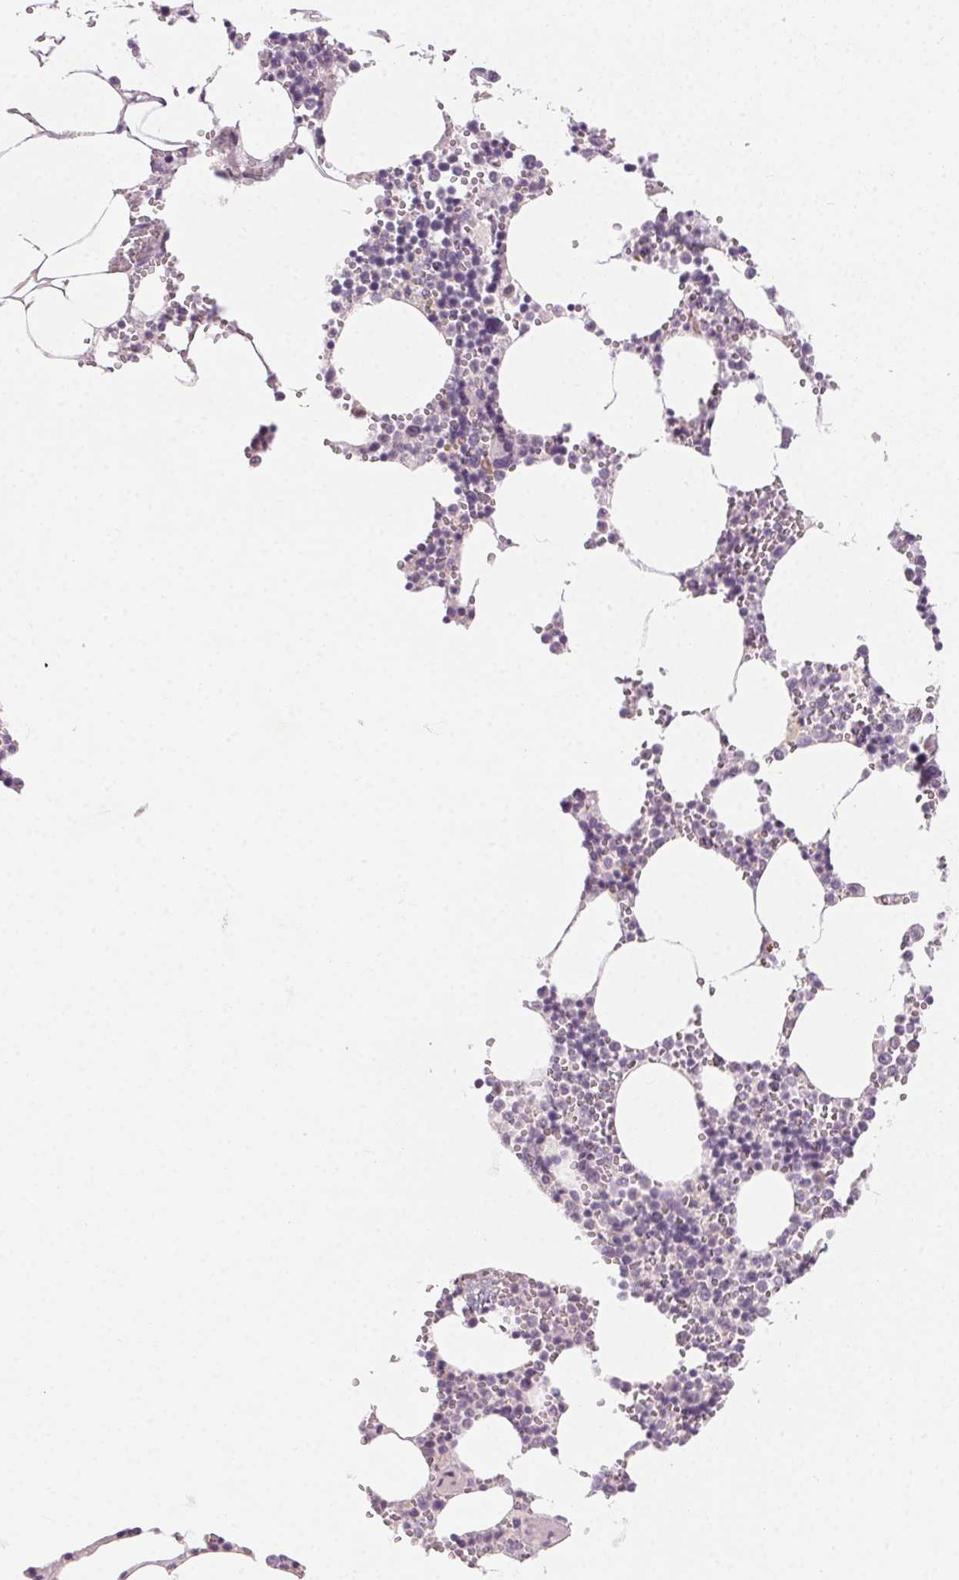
{"staining": {"intensity": "negative", "quantity": "none", "location": "none"}, "tissue": "bone marrow", "cell_type": "Hematopoietic cells", "image_type": "normal", "snomed": [{"axis": "morphology", "description": "Normal tissue, NOS"}, {"axis": "topography", "description": "Bone marrow"}], "caption": "IHC photomicrograph of normal bone marrow: bone marrow stained with DAB exhibits no significant protein staining in hematopoietic cells.", "gene": "HSF5", "patient": {"sex": "male", "age": 54}}